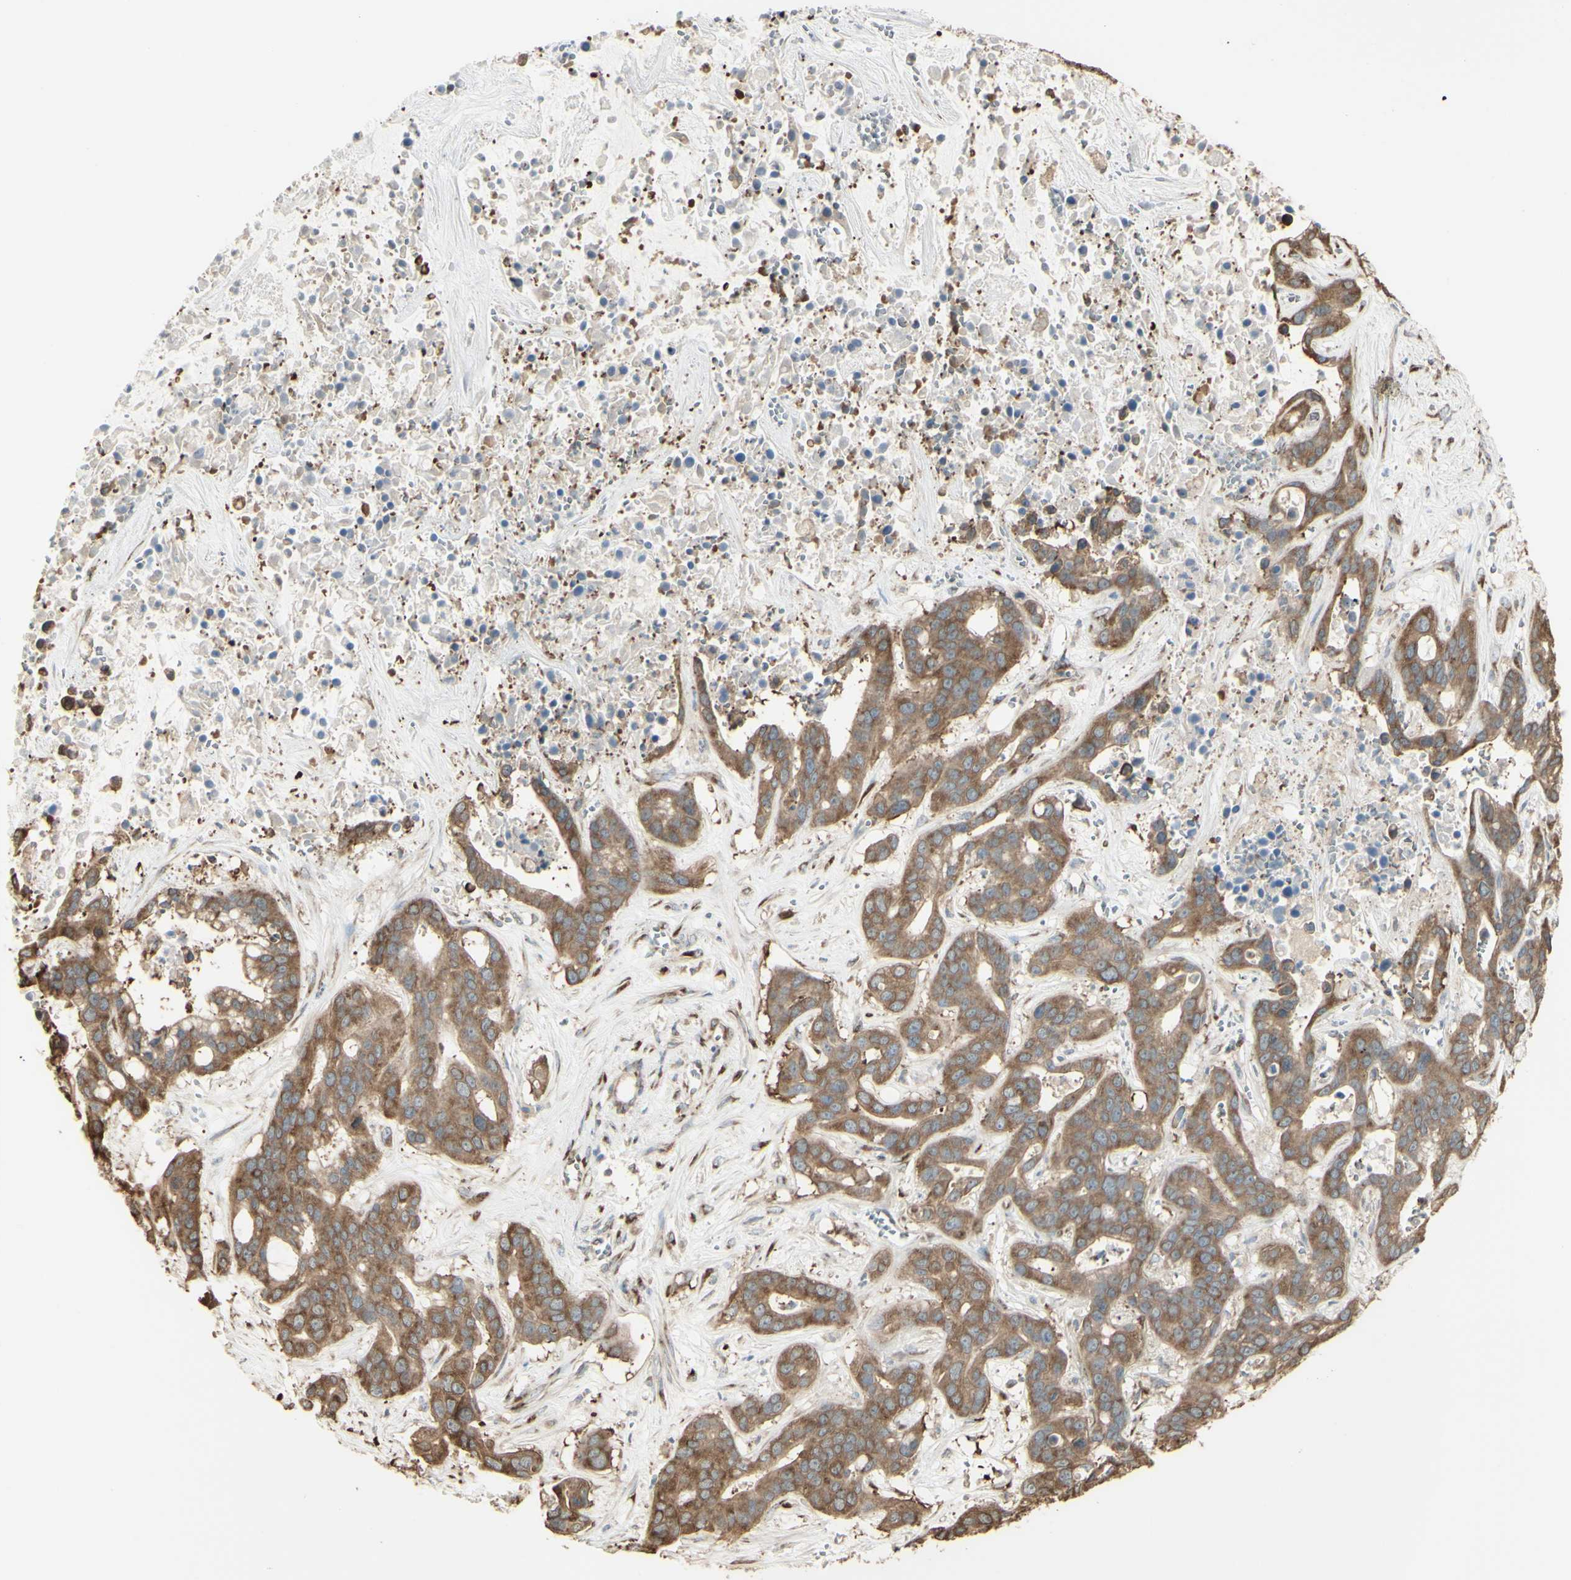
{"staining": {"intensity": "moderate", "quantity": ">75%", "location": "cytoplasmic/membranous"}, "tissue": "liver cancer", "cell_type": "Tumor cells", "image_type": "cancer", "snomed": [{"axis": "morphology", "description": "Cholangiocarcinoma"}, {"axis": "topography", "description": "Liver"}], "caption": "The photomicrograph reveals staining of liver cancer, revealing moderate cytoplasmic/membranous protein positivity (brown color) within tumor cells. (DAB = brown stain, brightfield microscopy at high magnification).", "gene": "EEF1B2", "patient": {"sex": "female", "age": 65}}